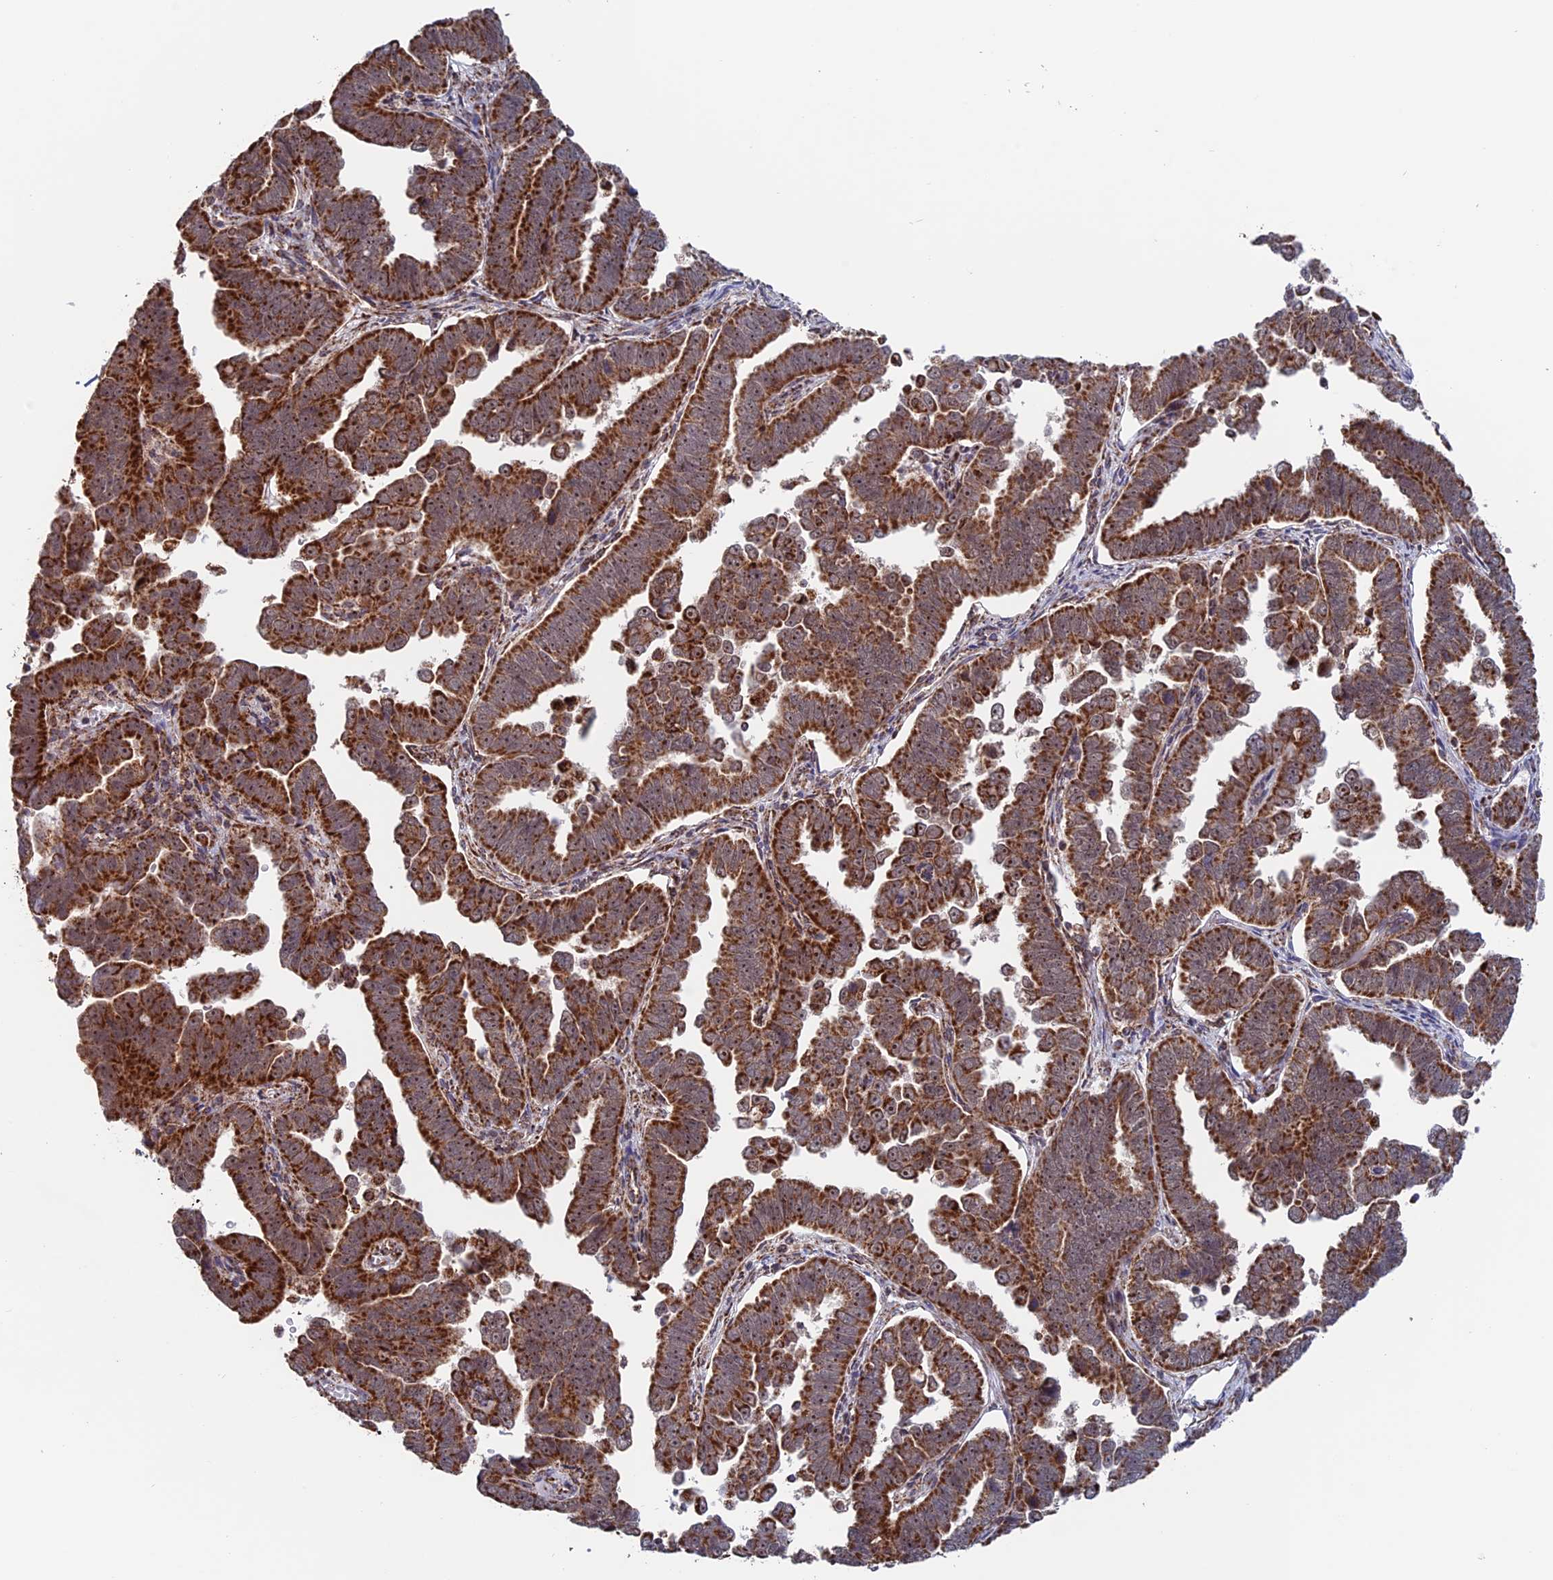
{"staining": {"intensity": "moderate", "quantity": ">75%", "location": "cytoplasmic/membranous"}, "tissue": "endometrial cancer", "cell_type": "Tumor cells", "image_type": "cancer", "snomed": [{"axis": "morphology", "description": "Adenocarcinoma, NOS"}, {"axis": "topography", "description": "Endometrium"}], "caption": "DAB (3,3'-diaminobenzidine) immunohistochemical staining of human adenocarcinoma (endometrial) reveals moderate cytoplasmic/membranous protein expression in approximately >75% of tumor cells.", "gene": "DTYMK", "patient": {"sex": "female", "age": 75}}